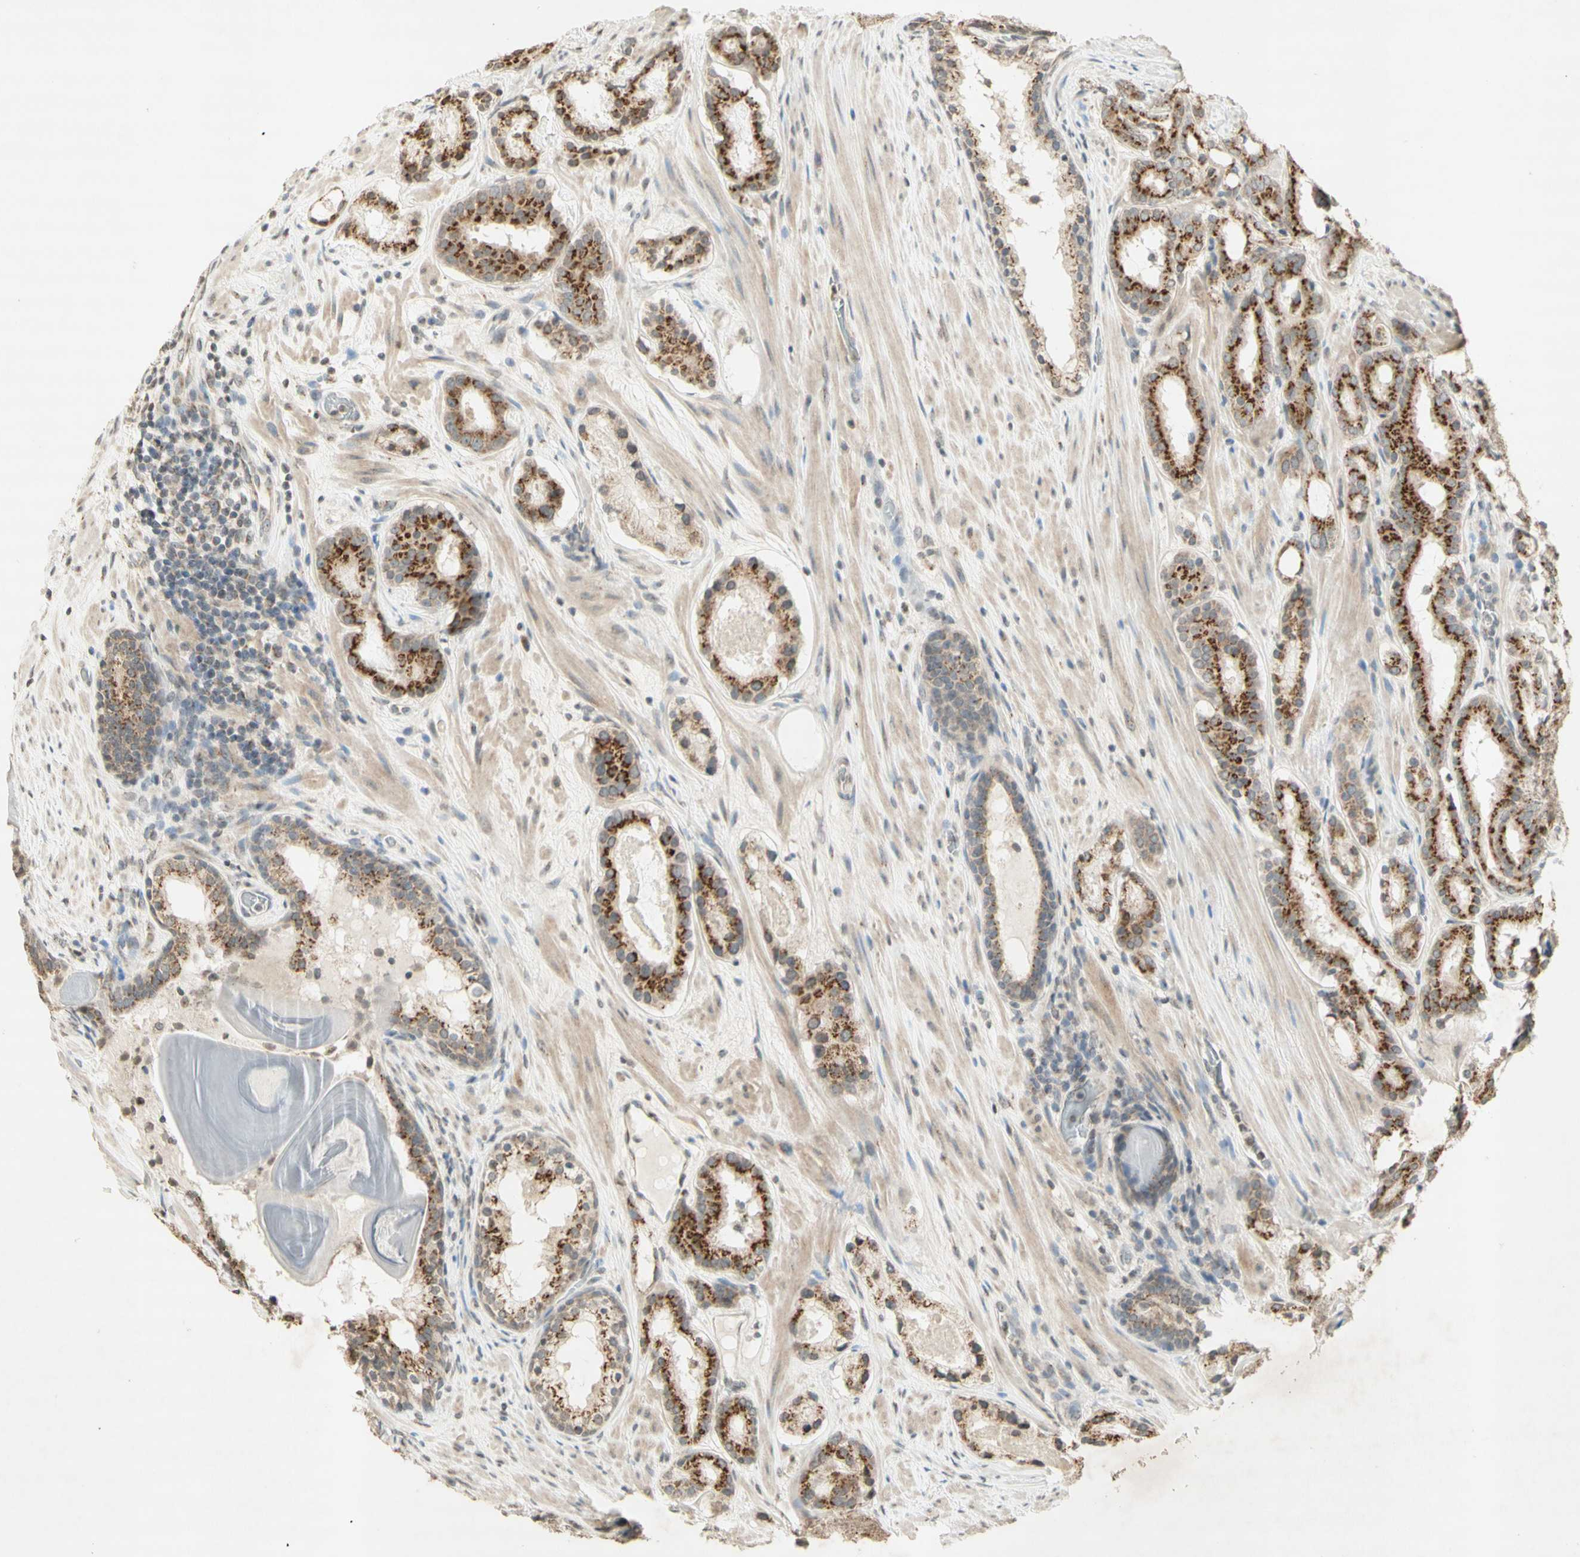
{"staining": {"intensity": "strong", "quantity": ">75%", "location": "cytoplasmic/membranous"}, "tissue": "prostate cancer", "cell_type": "Tumor cells", "image_type": "cancer", "snomed": [{"axis": "morphology", "description": "Adenocarcinoma, Low grade"}, {"axis": "topography", "description": "Prostate"}], "caption": "Protein analysis of prostate cancer tissue reveals strong cytoplasmic/membranous positivity in about >75% of tumor cells.", "gene": "CCNI", "patient": {"sex": "male", "age": 69}}